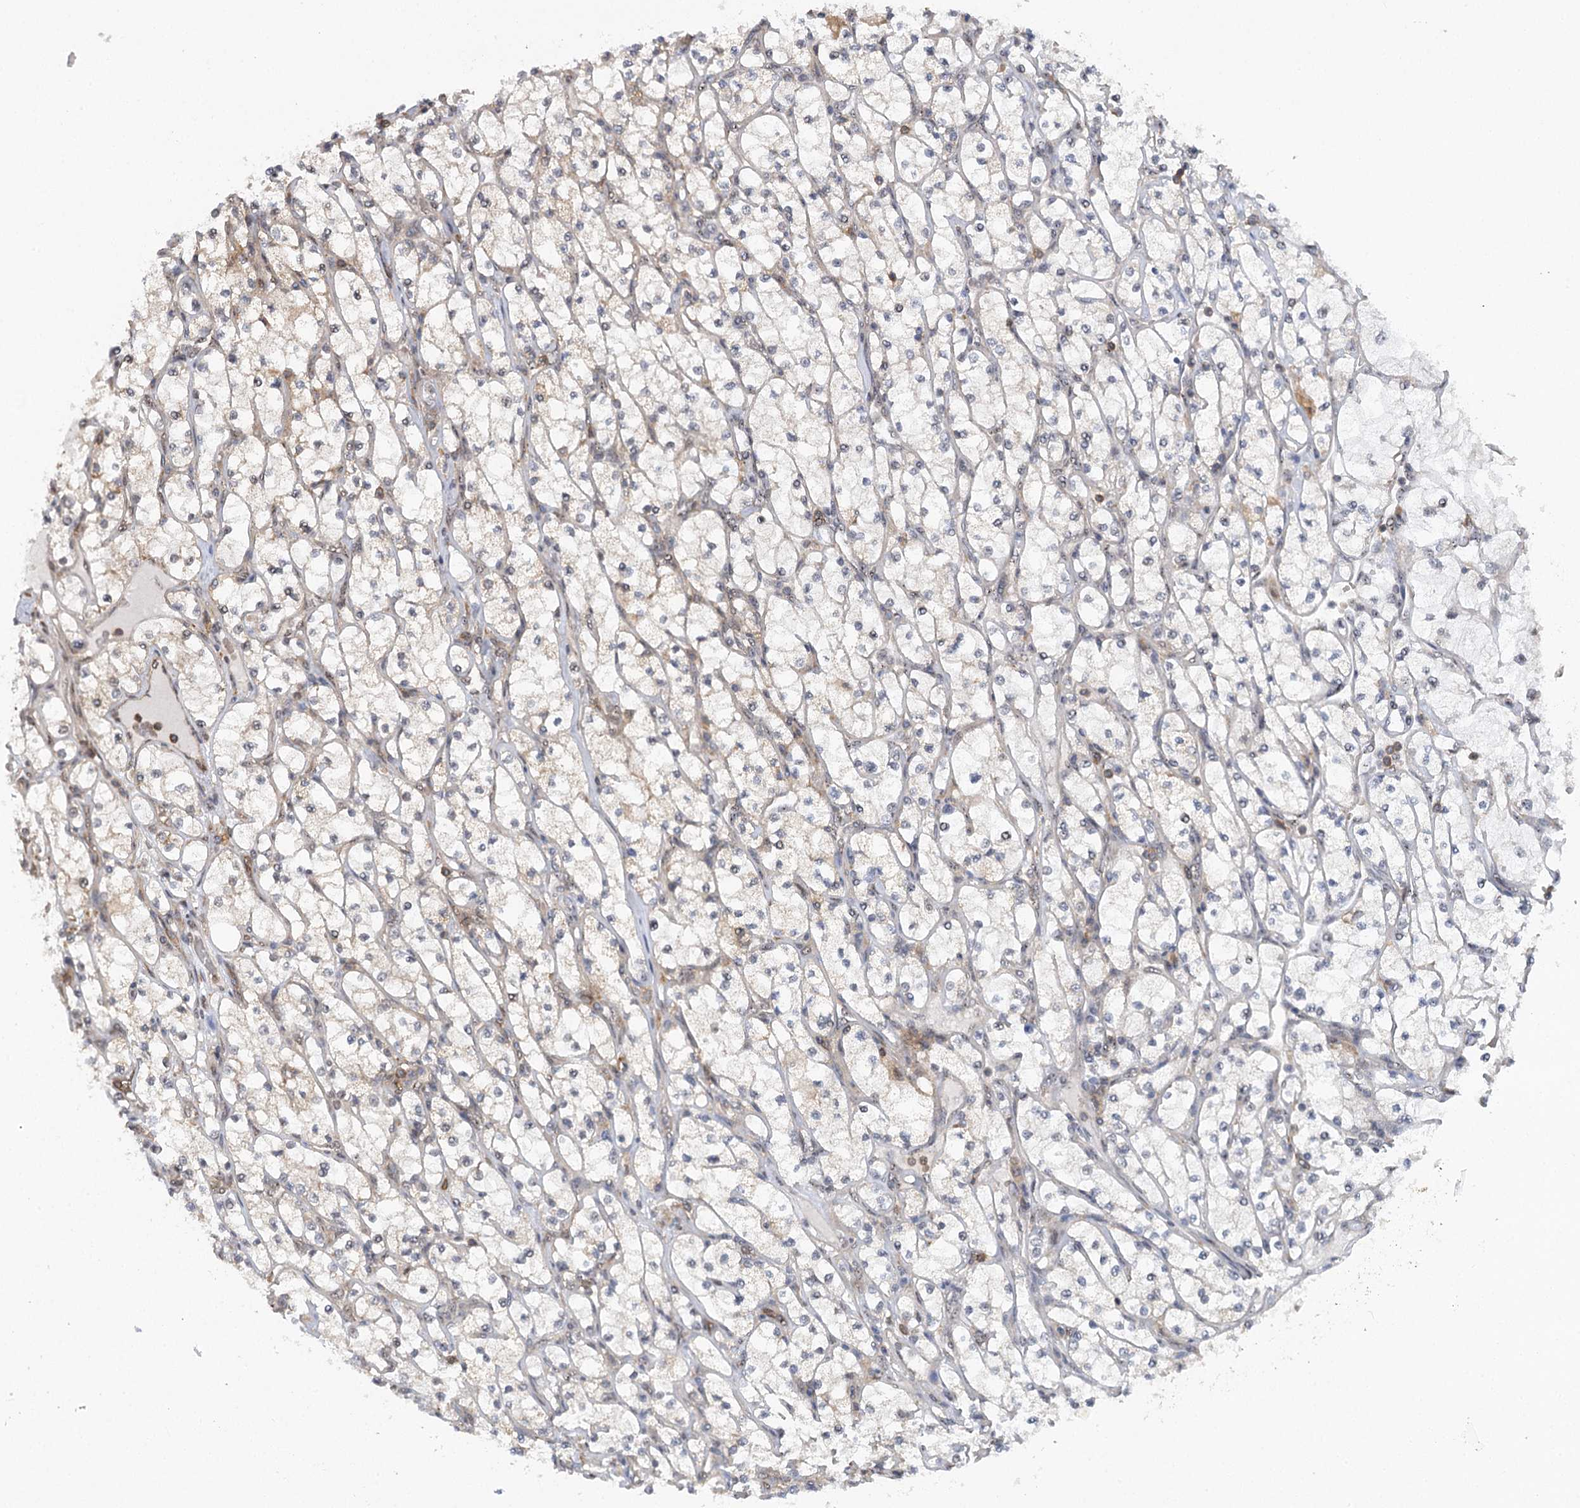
{"staining": {"intensity": "negative", "quantity": "none", "location": "none"}, "tissue": "renal cancer", "cell_type": "Tumor cells", "image_type": "cancer", "snomed": [{"axis": "morphology", "description": "Adenocarcinoma, NOS"}, {"axis": "topography", "description": "Kidney"}], "caption": "Tumor cells are negative for brown protein staining in renal cancer (adenocarcinoma).", "gene": "C12orf4", "patient": {"sex": "male", "age": 80}}